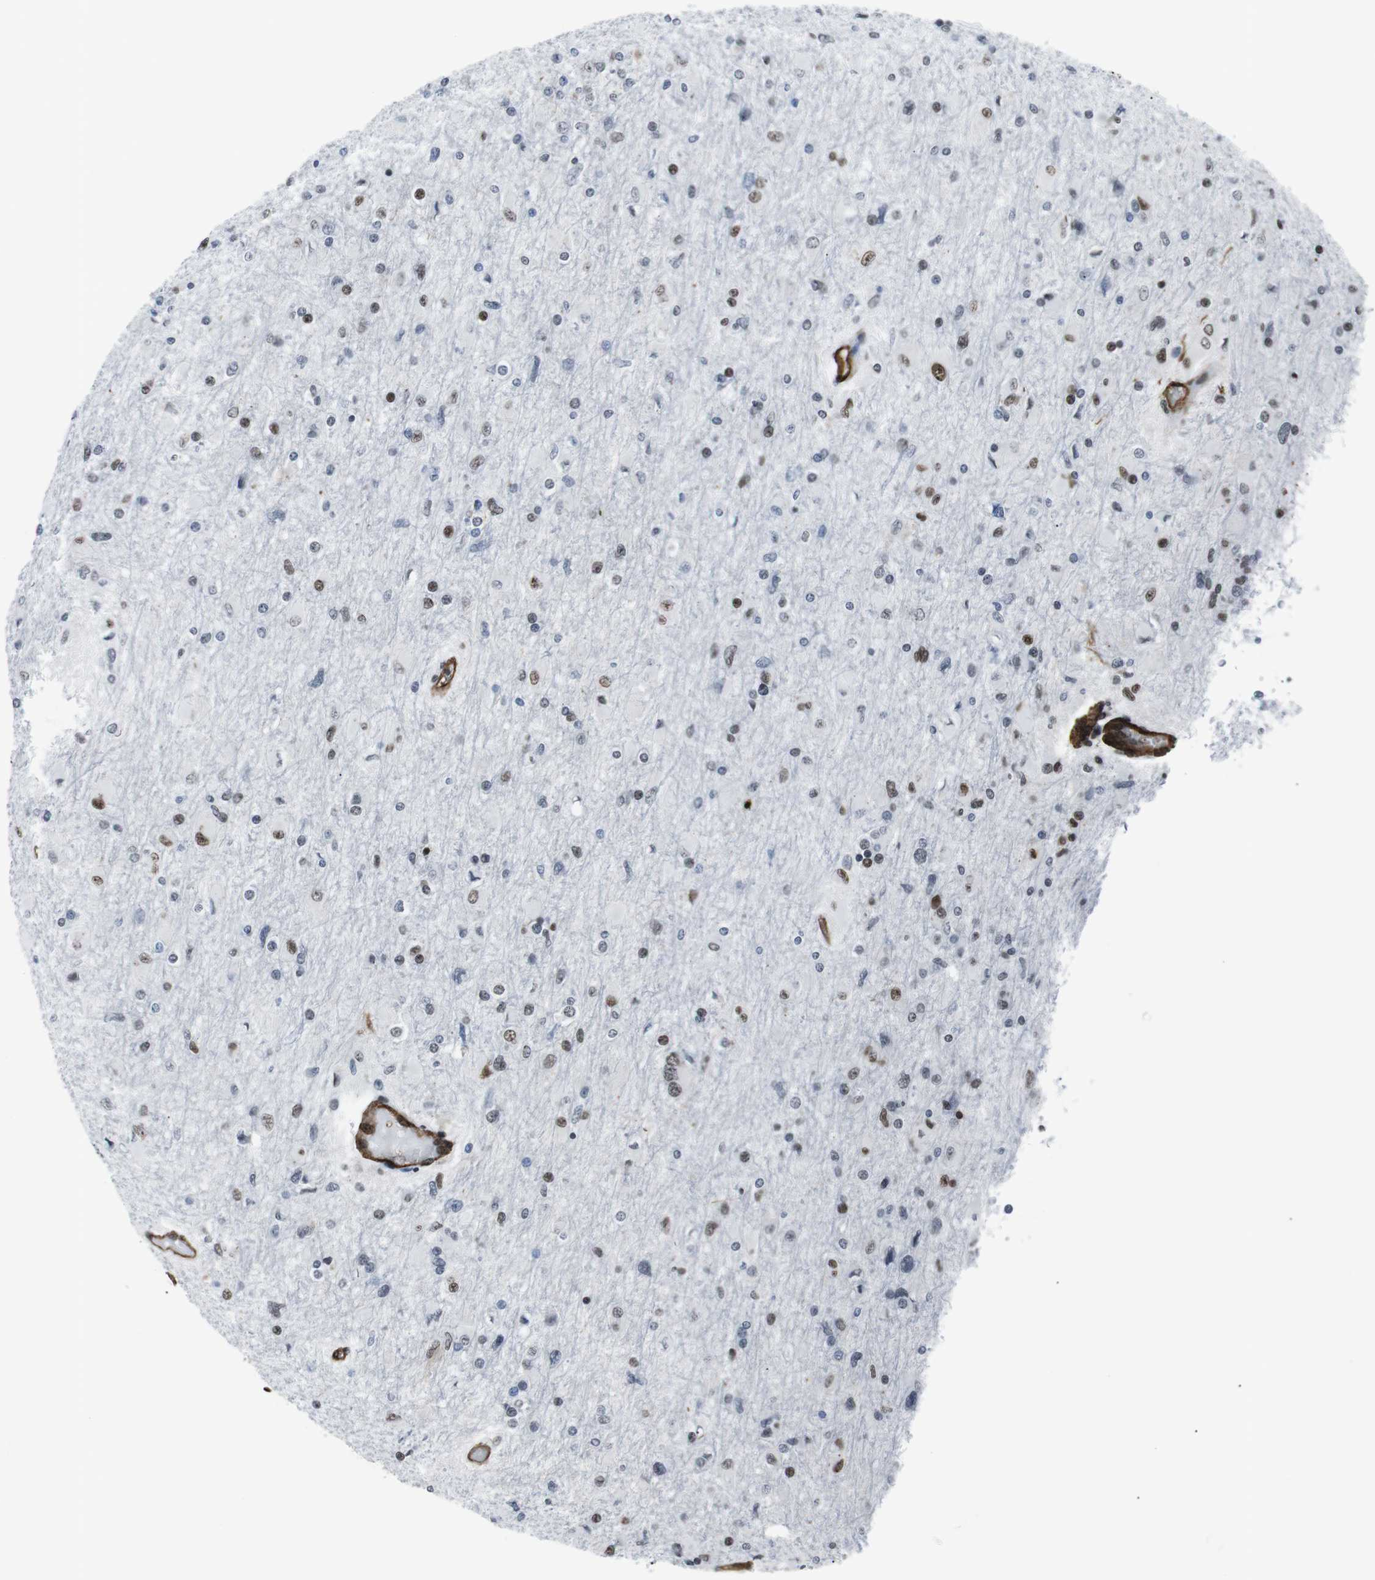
{"staining": {"intensity": "moderate", "quantity": "25%-75%", "location": "nuclear"}, "tissue": "glioma", "cell_type": "Tumor cells", "image_type": "cancer", "snomed": [{"axis": "morphology", "description": "Glioma, malignant, High grade"}, {"axis": "topography", "description": "Cerebral cortex"}], "caption": "Brown immunohistochemical staining in human glioma demonstrates moderate nuclear positivity in about 25%-75% of tumor cells.", "gene": "HNRNPU", "patient": {"sex": "female", "age": 36}}